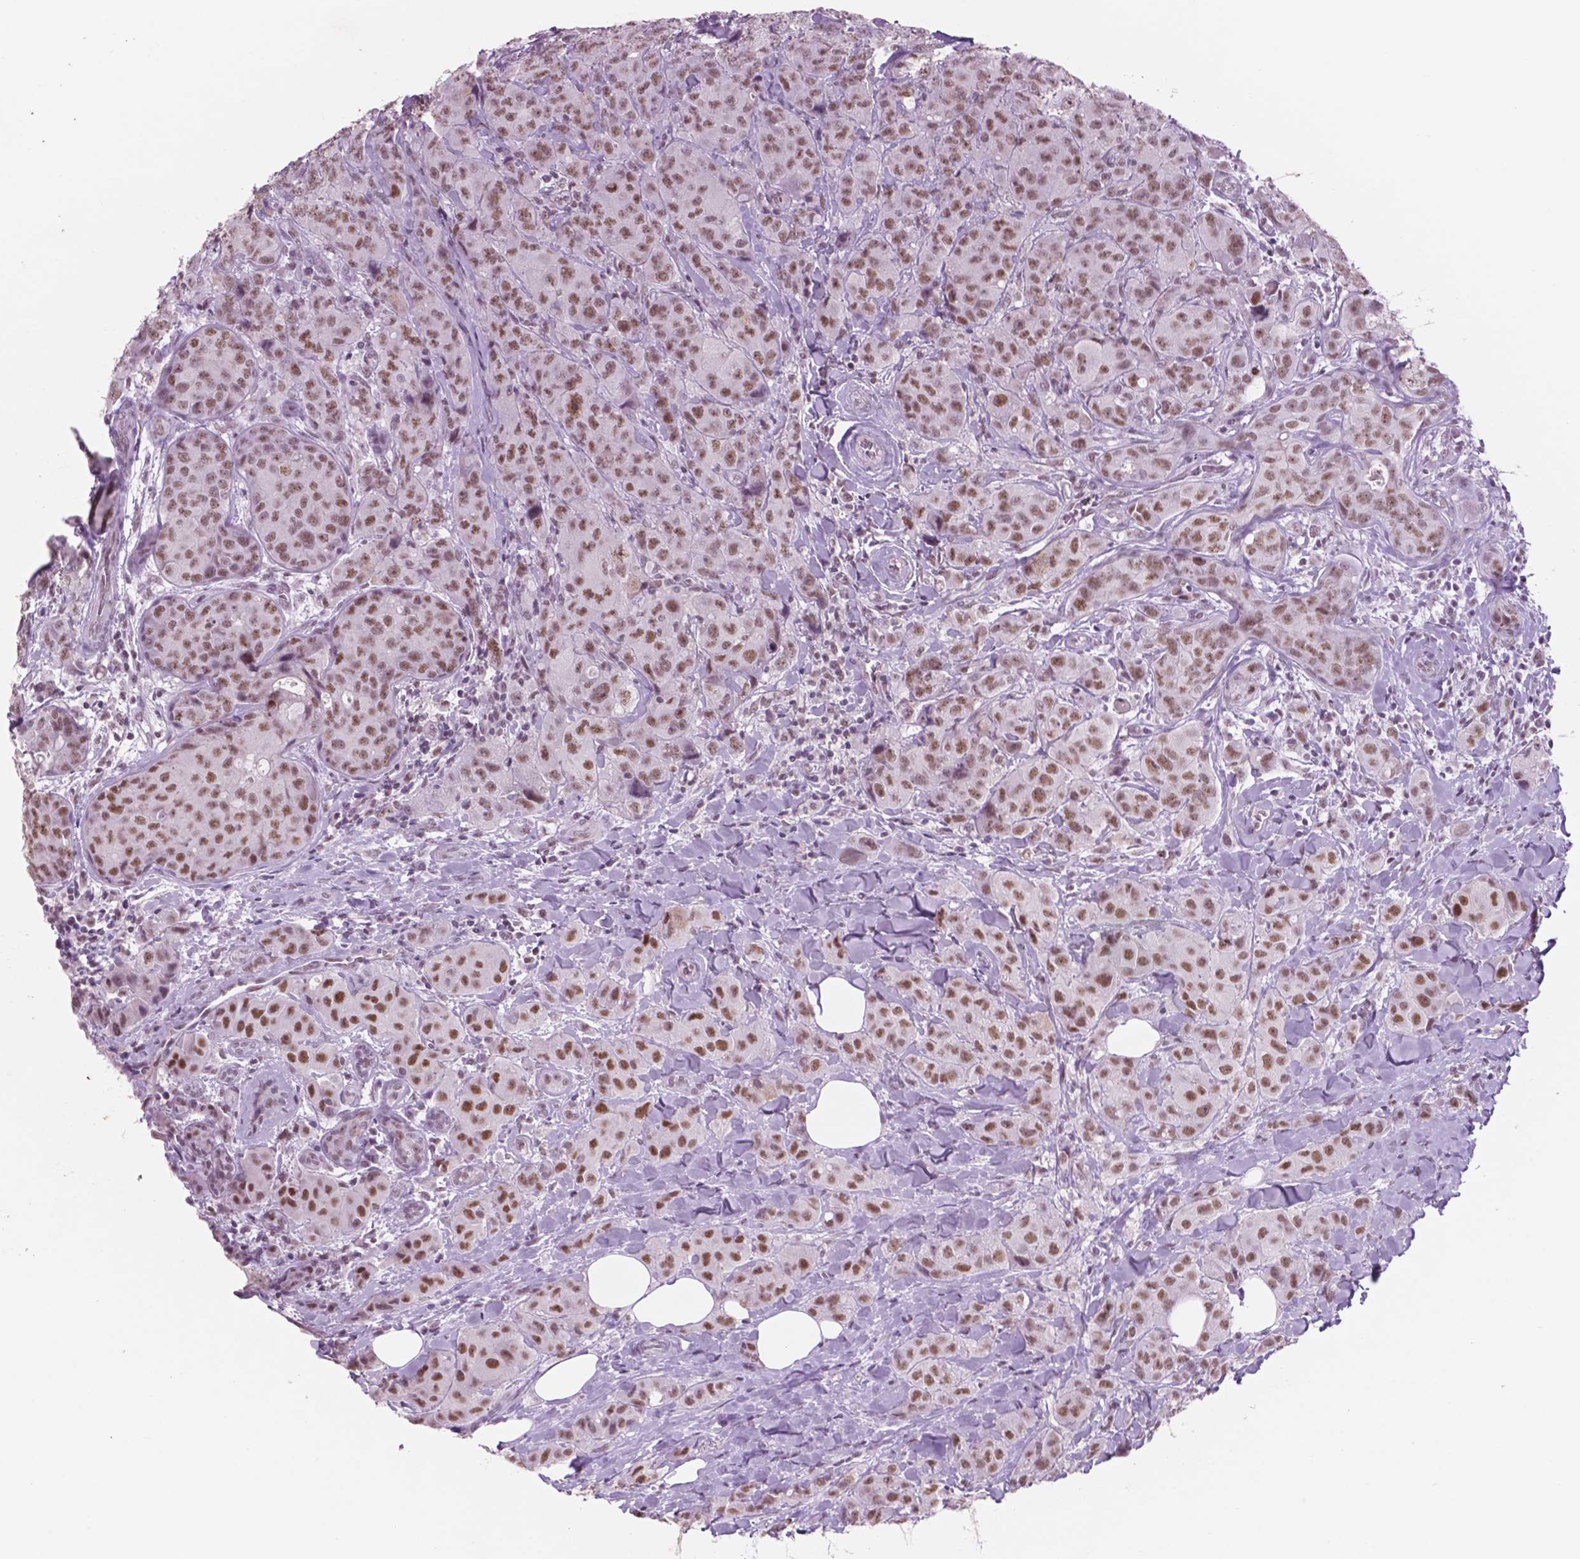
{"staining": {"intensity": "moderate", "quantity": ">75%", "location": "nuclear"}, "tissue": "breast cancer", "cell_type": "Tumor cells", "image_type": "cancer", "snomed": [{"axis": "morphology", "description": "Duct carcinoma"}, {"axis": "topography", "description": "Breast"}], "caption": "The image exhibits a brown stain indicating the presence of a protein in the nuclear of tumor cells in breast cancer.", "gene": "CTR9", "patient": {"sex": "female", "age": 43}}